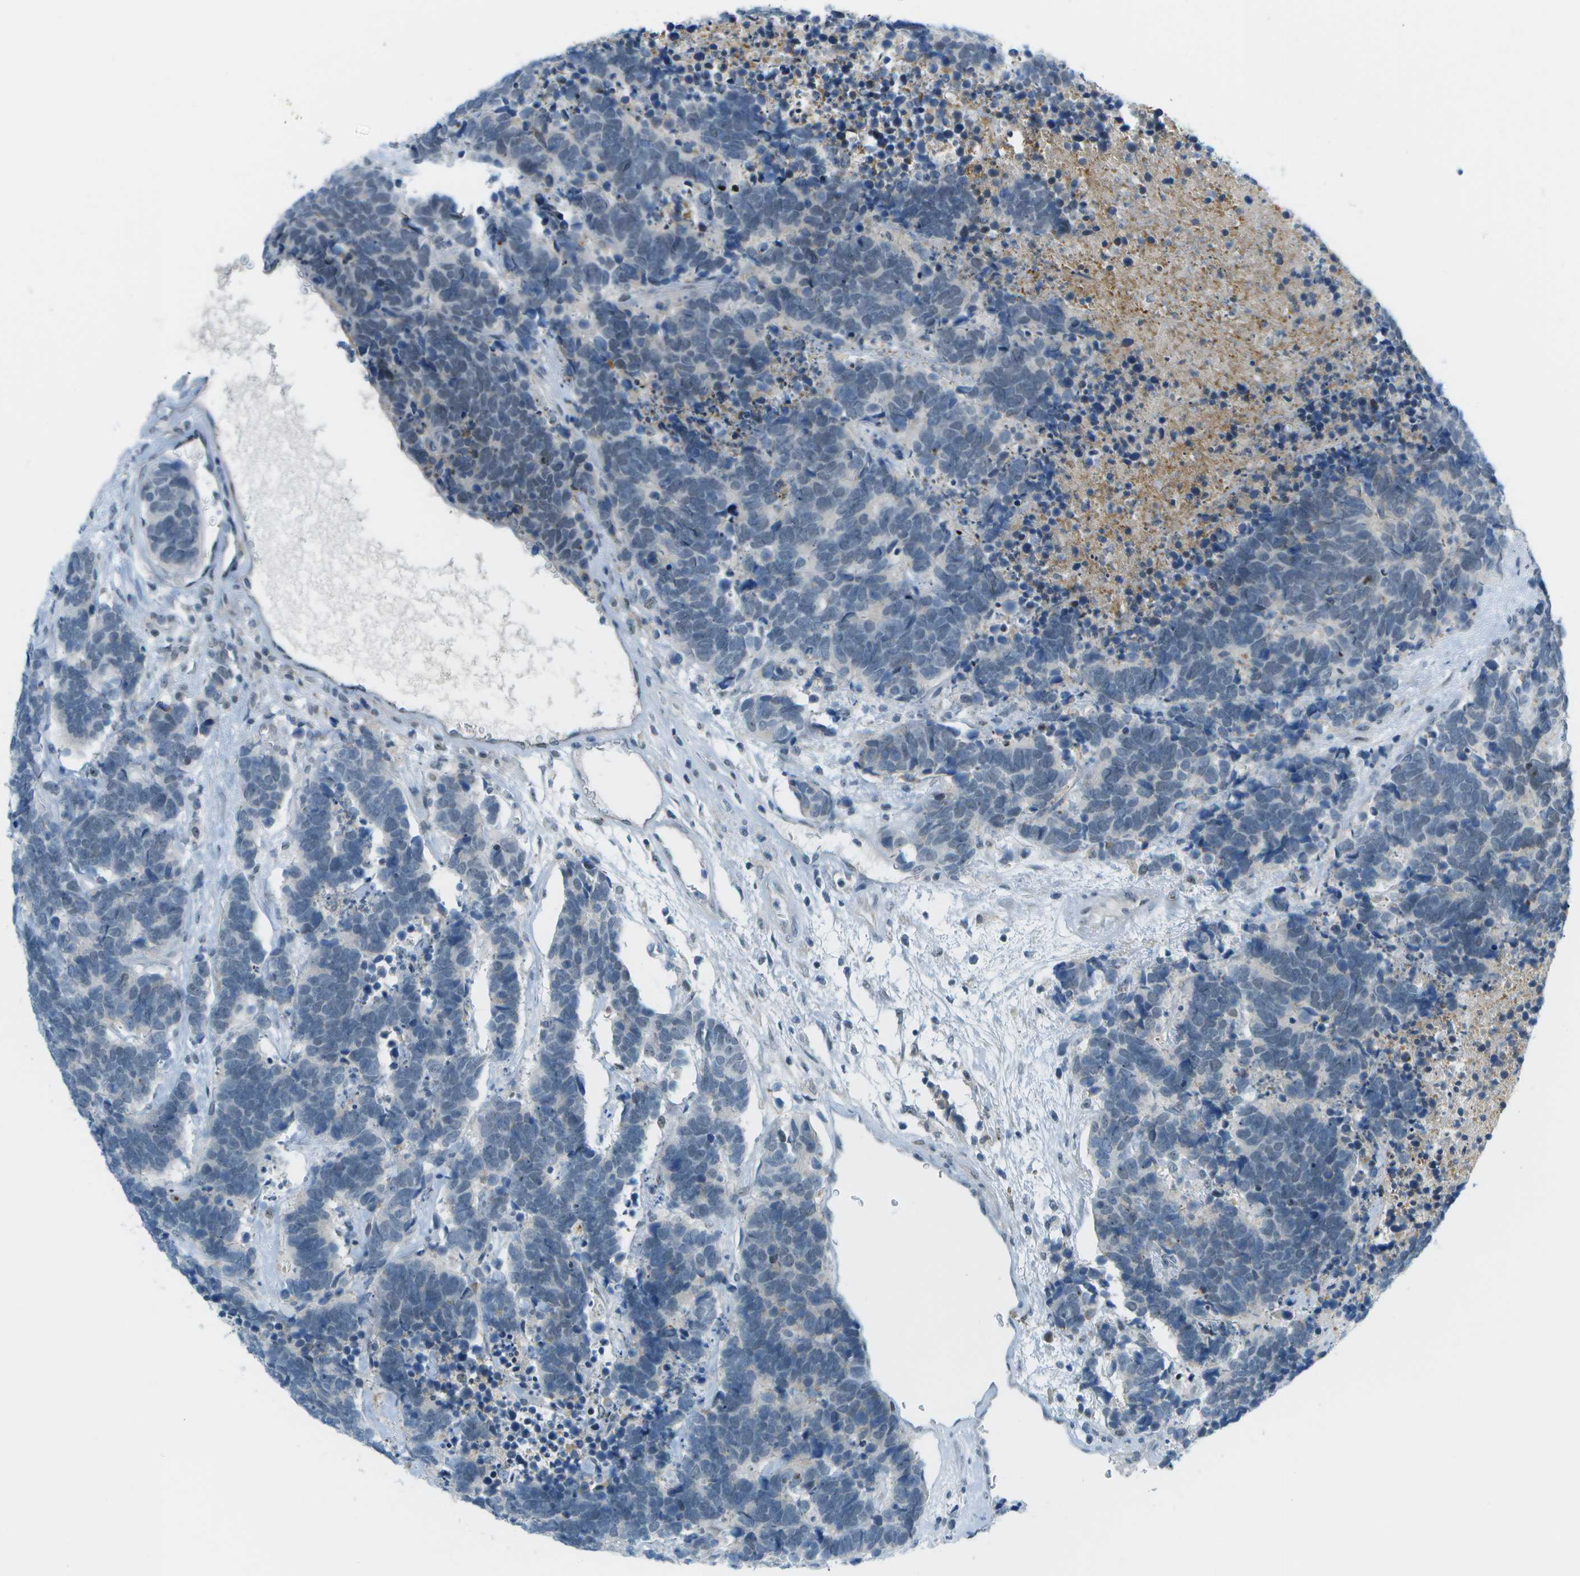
{"staining": {"intensity": "weak", "quantity": "<25%", "location": "nuclear"}, "tissue": "carcinoid", "cell_type": "Tumor cells", "image_type": "cancer", "snomed": [{"axis": "morphology", "description": "Carcinoma, NOS"}, {"axis": "morphology", "description": "Carcinoid, malignant, NOS"}, {"axis": "topography", "description": "Urinary bladder"}], "caption": "IHC micrograph of carcinoma stained for a protein (brown), which displays no positivity in tumor cells.", "gene": "PITHD1", "patient": {"sex": "male", "age": 57}}